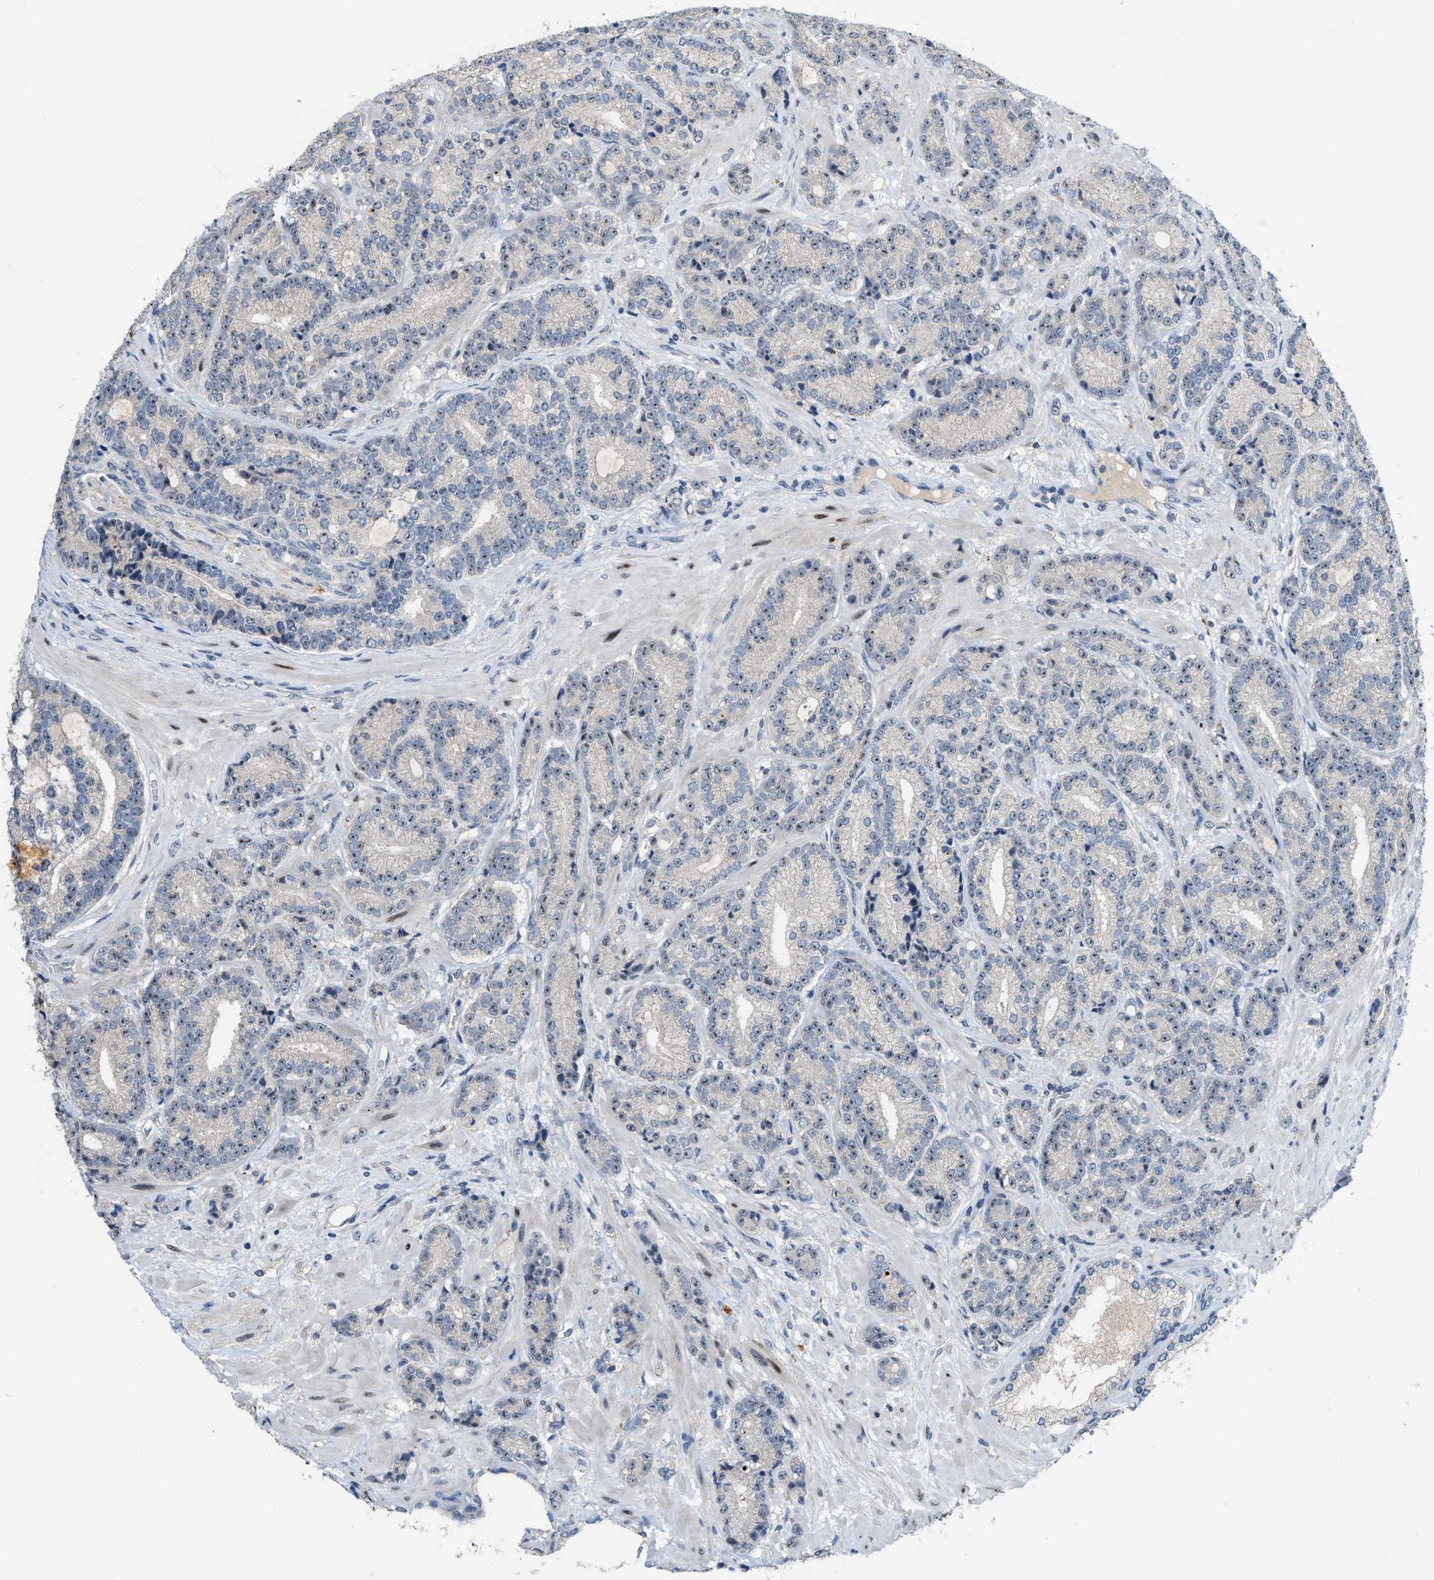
{"staining": {"intensity": "weak", "quantity": ">75%", "location": "nuclear"}, "tissue": "prostate cancer", "cell_type": "Tumor cells", "image_type": "cancer", "snomed": [{"axis": "morphology", "description": "Adenocarcinoma, High grade"}, {"axis": "topography", "description": "Prostate"}], "caption": "Brown immunohistochemical staining in high-grade adenocarcinoma (prostate) exhibits weak nuclear positivity in approximately >75% of tumor cells.", "gene": "ZNF783", "patient": {"sex": "male", "age": 61}}